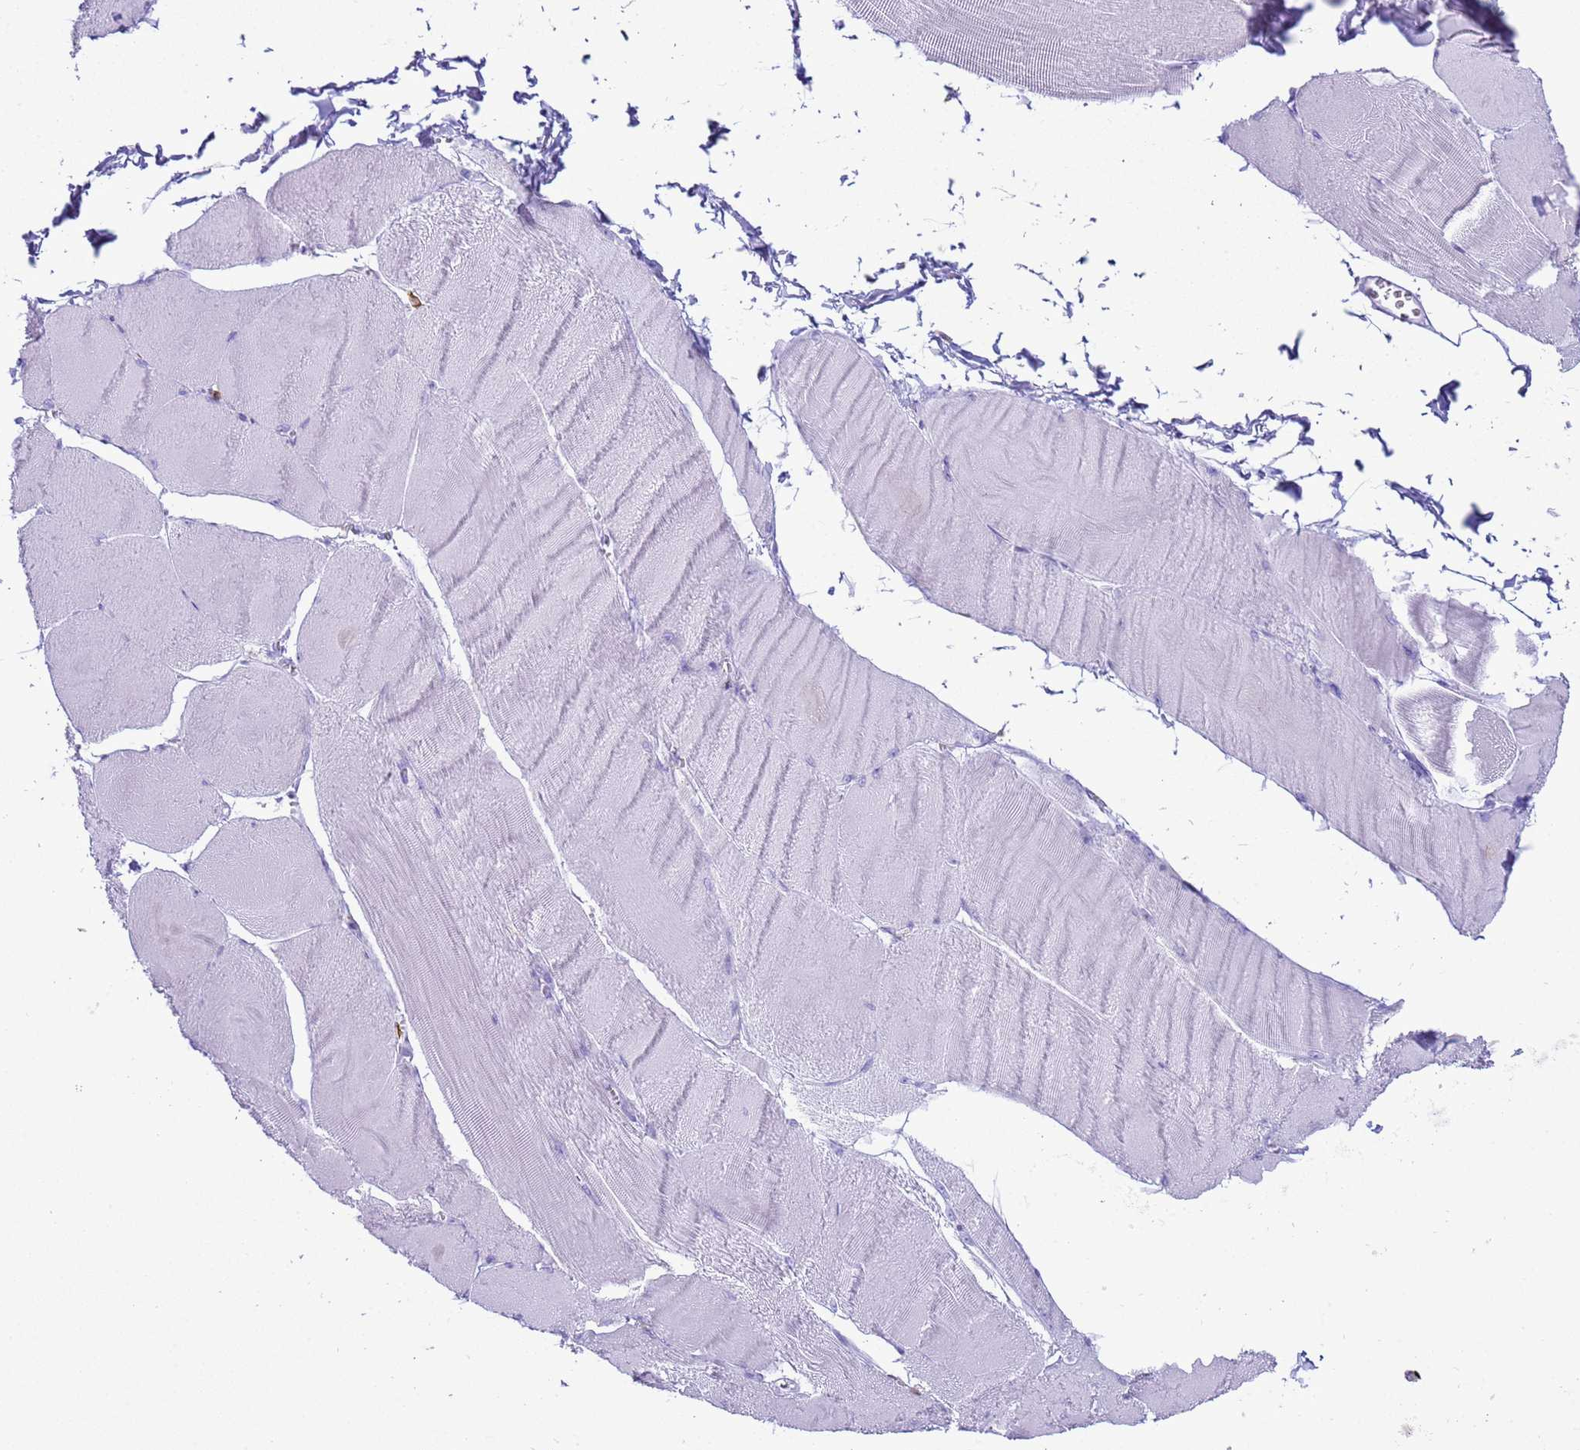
{"staining": {"intensity": "negative", "quantity": "none", "location": "none"}, "tissue": "skeletal muscle", "cell_type": "Myocytes", "image_type": "normal", "snomed": [{"axis": "morphology", "description": "Normal tissue, NOS"}, {"axis": "morphology", "description": "Basal cell carcinoma"}, {"axis": "topography", "description": "Skeletal muscle"}], "caption": "High magnification brightfield microscopy of unremarkable skeletal muscle stained with DAB (brown) and counterstained with hematoxylin (blue): myocytes show no significant staining. The staining is performed using DAB brown chromogen with nuclei counter-stained in using hematoxylin.", "gene": "IRF5", "patient": {"sex": "female", "age": 64}}